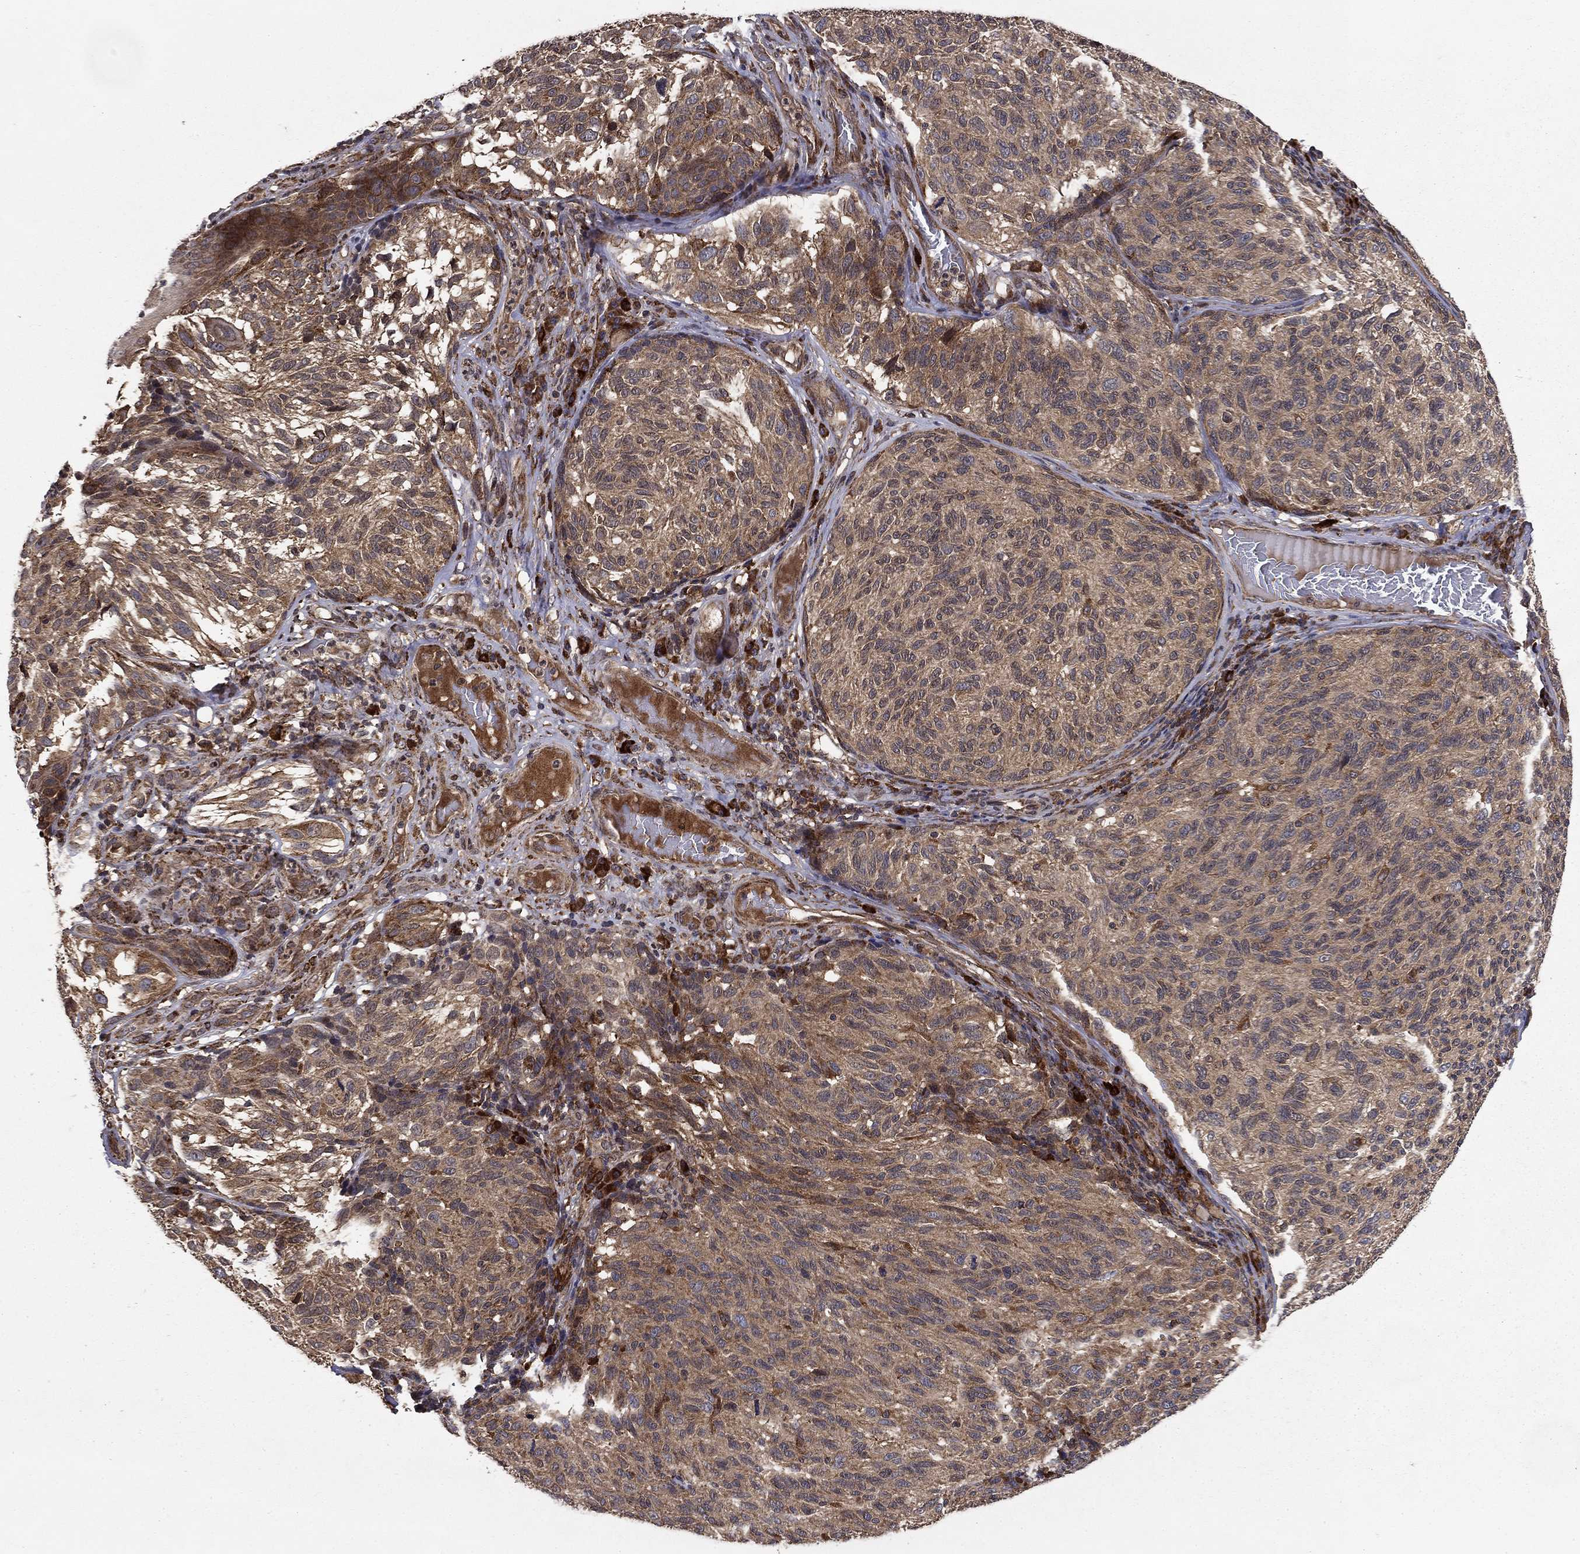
{"staining": {"intensity": "weak", "quantity": ">75%", "location": "cytoplasmic/membranous"}, "tissue": "melanoma", "cell_type": "Tumor cells", "image_type": "cancer", "snomed": [{"axis": "morphology", "description": "Malignant melanoma, NOS"}, {"axis": "topography", "description": "Skin"}], "caption": "Immunohistochemistry (IHC) photomicrograph of neoplastic tissue: melanoma stained using immunohistochemistry reveals low levels of weak protein expression localized specifically in the cytoplasmic/membranous of tumor cells, appearing as a cytoplasmic/membranous brown color.", "gene": "BABAM2", "patient": {"sex": "female", "age": 73}}